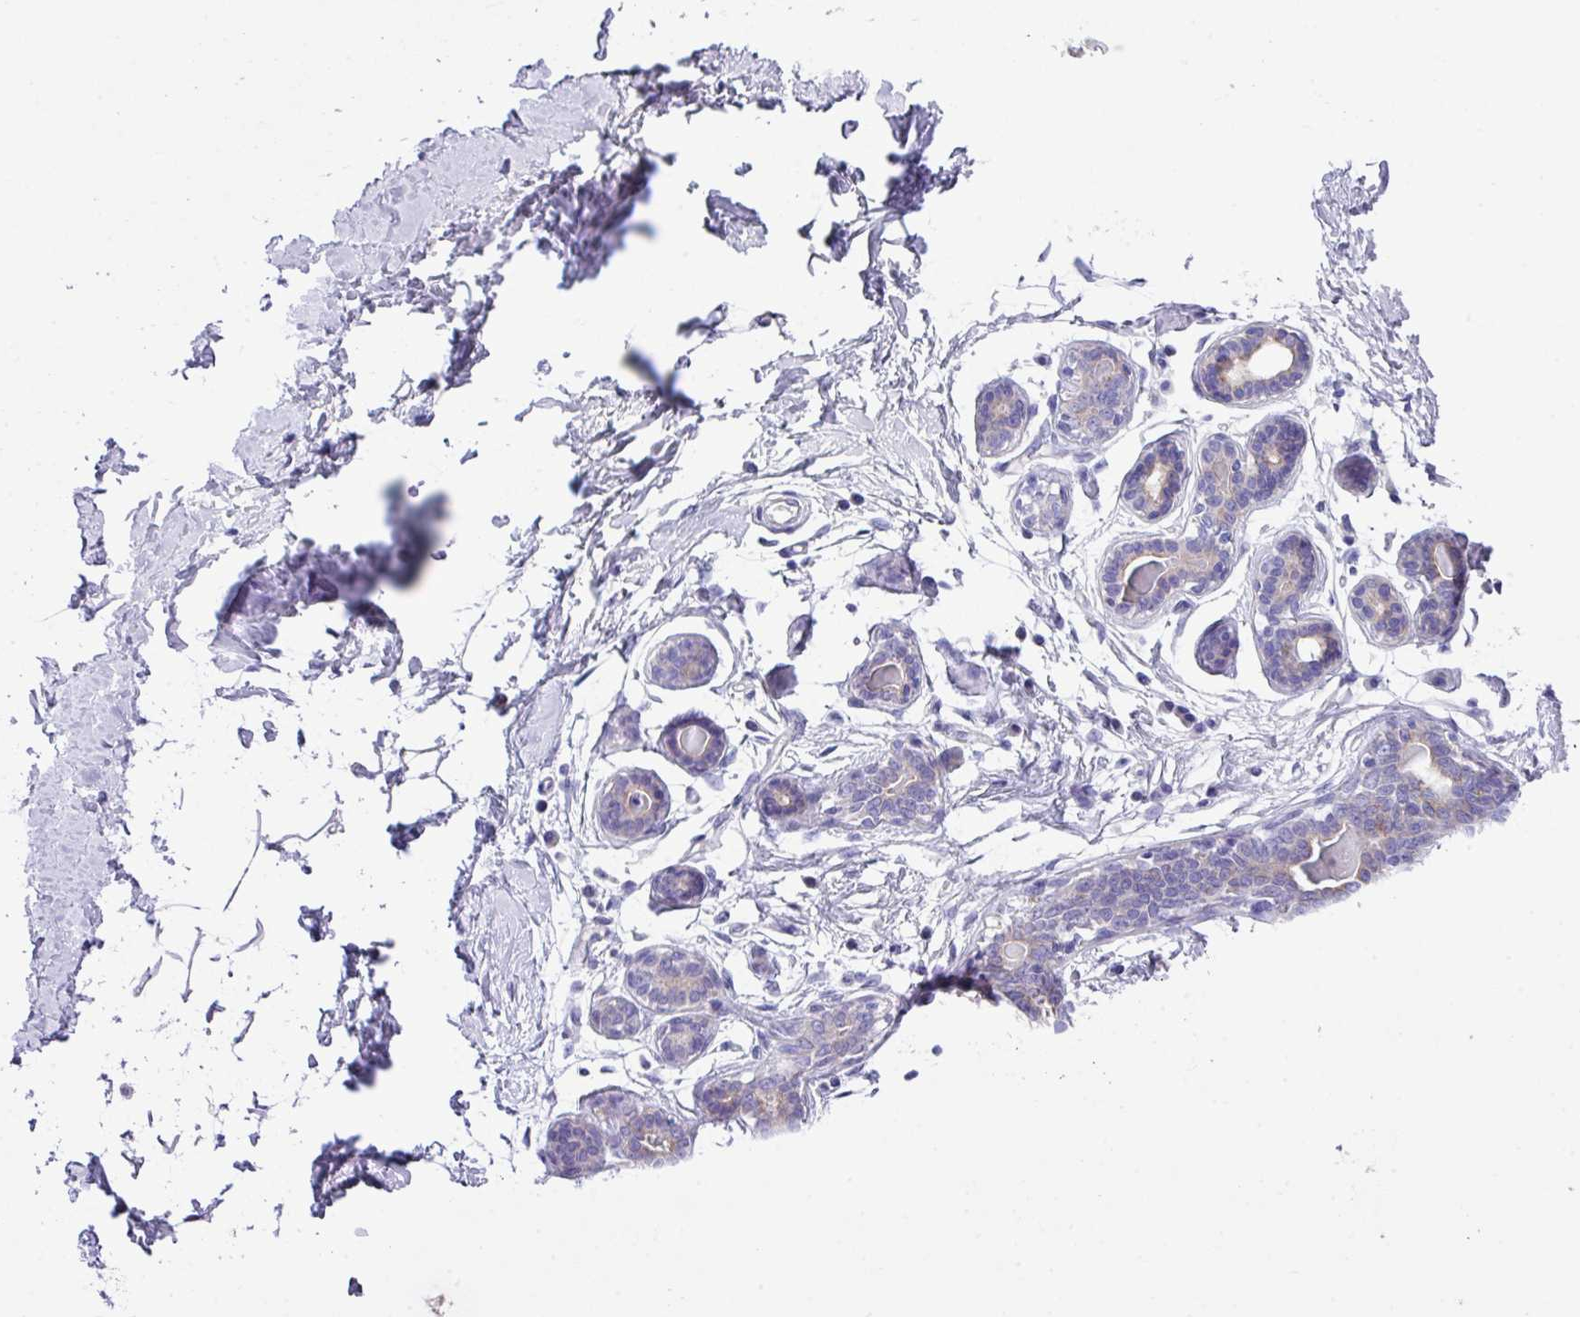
{"staining": {"intensity": "negative", "quantity": "none", "location": "none"}, "tissue": "breast", "cell_type": "Adipocytes", "image_type": "normal", "snomed": [{"axis": "morphology", "description": "Normal tissue, NOS"}, {"axis": "topography", "description": "Breast"}], "caption": "Immunohistochemistry micrograph of unremarkable human breast stained for a protein (brown), which demonstrates no expression in adipocytes.", "gene": "DNAL1", "patient": {"sex": "female", "age": 23}}